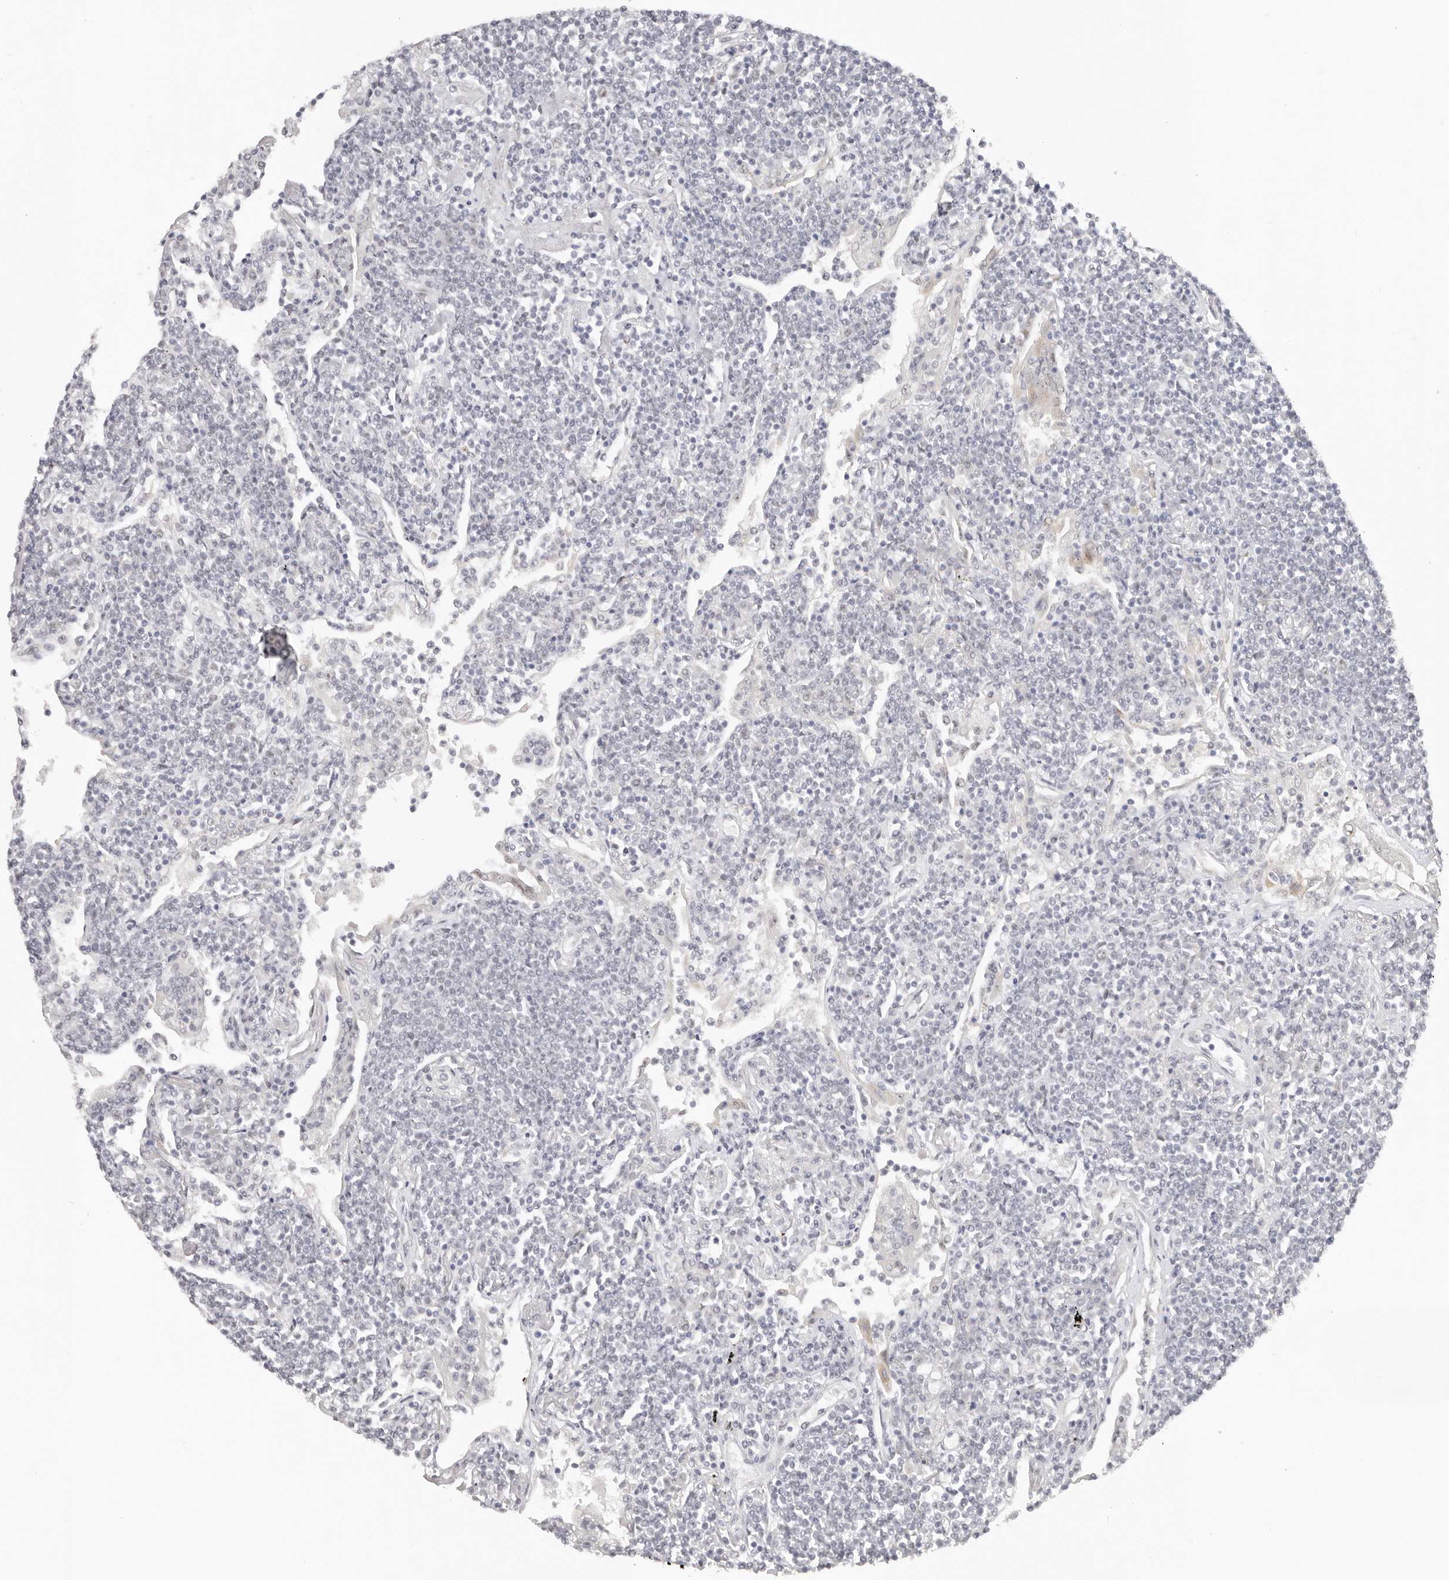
{"staining": {"intensity": "negative", "quantity": "none", "location": "none"}, "tissue": "lymphoma", "cell_type": "Tumor cells", "image_type": "cancer", "snomed": [{"axis": "morphology", "description": "Malignant lymphoma, non-Hodgkin's type, Low grade"}, {"axis": "topography", "description": "Lung"}], "caption": "The image reveals no staining of tumor cells in lymphoma.", "gene": "LARP7", "patient": {"sex": "female", "age": 71}}